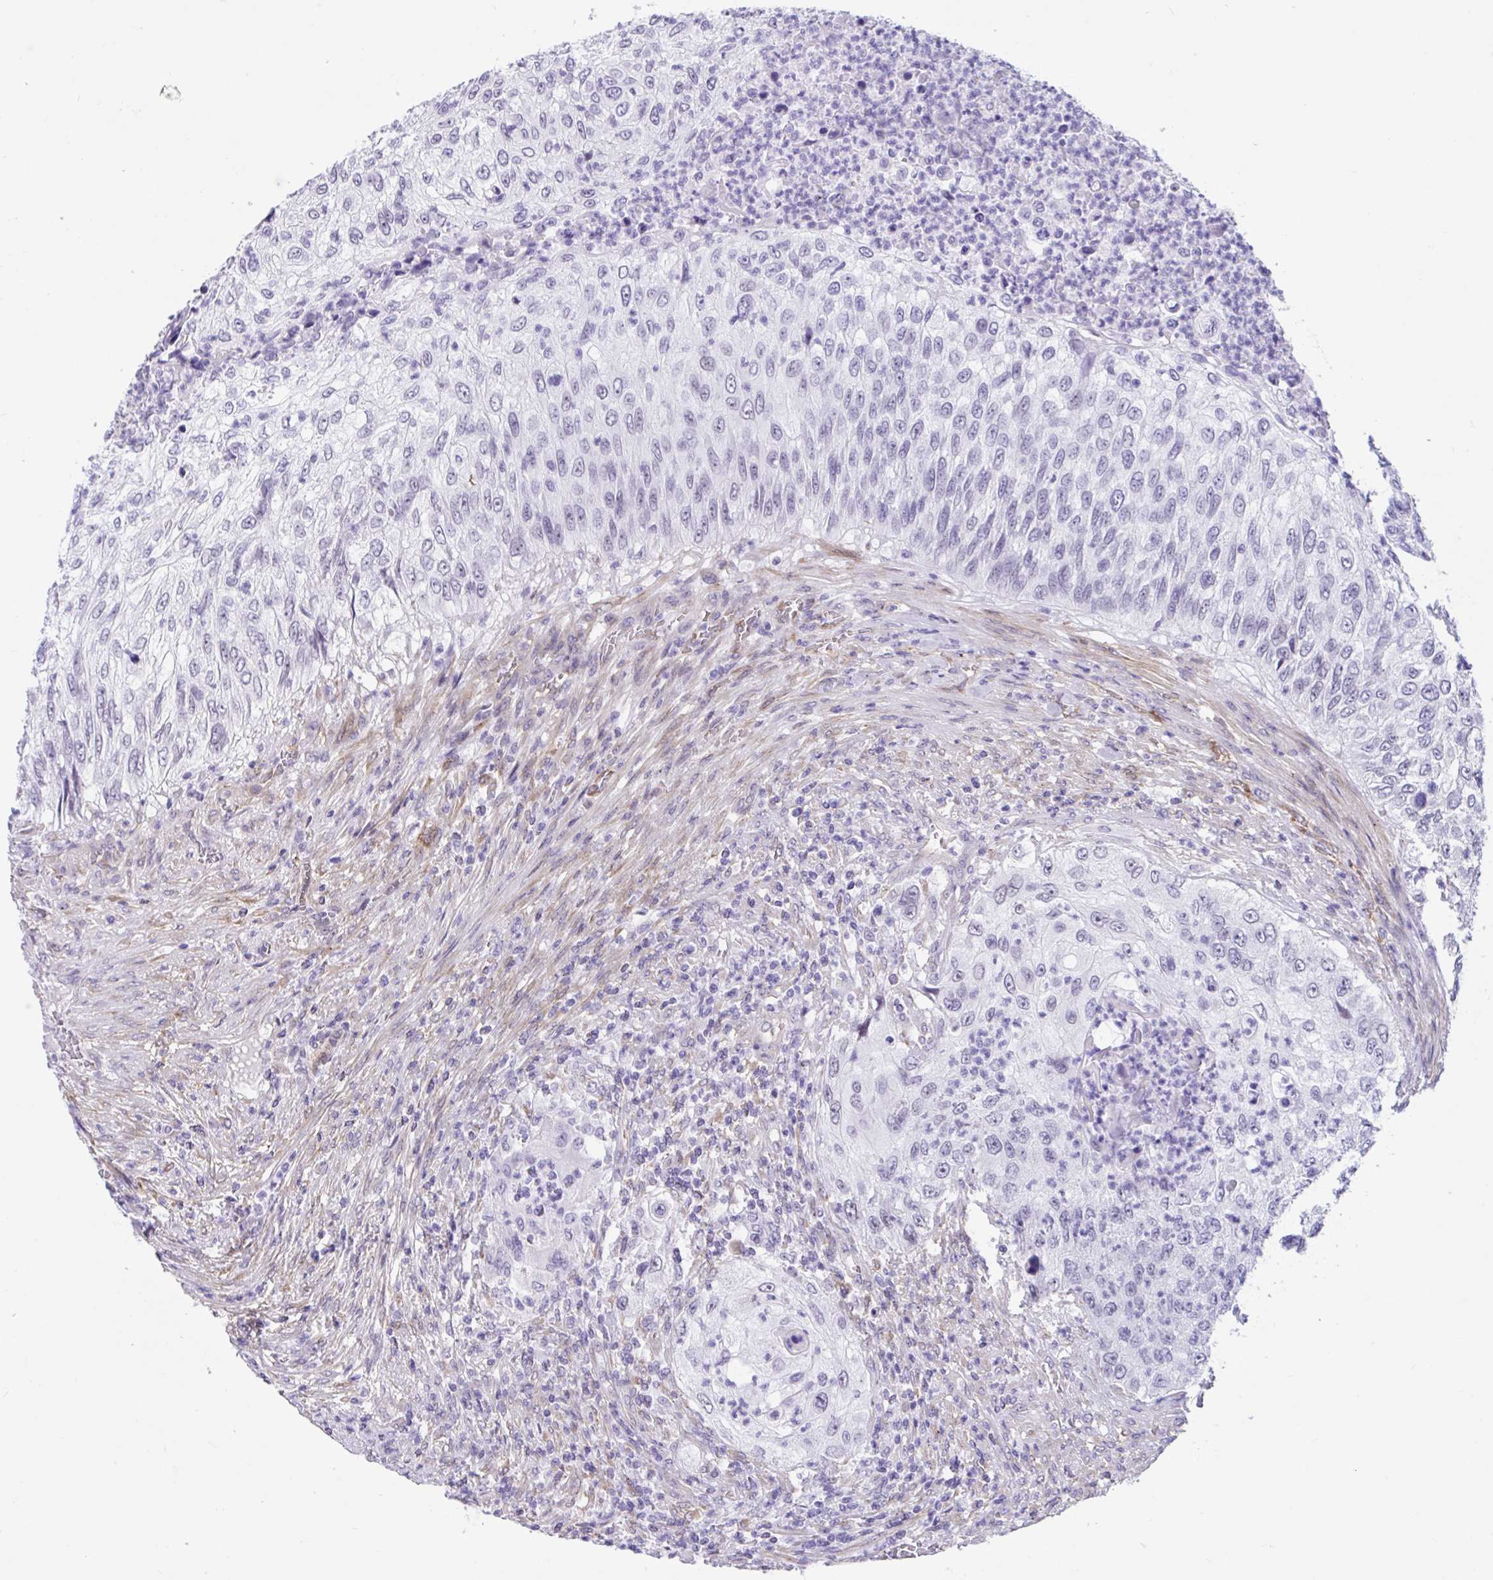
{"staining": {"intensity": "negative", "quantity": "none", "location": "none"}, "tissue": "urothelial cancer", "cell_type": "Tumor cells", "image_type": "cancer", "snomed": [{"axis": "morphology", "description": "Urothelial carcinoma, High grade"}, {"axis": "topography", "description": "Urinary bladder"}], "caption": "The image exhibits no significant staining in tumor cells of urothelial cancer. Brightfield microscopy of immunohistochemistry stained with DAB (brown) and hematoxylin (blue), captured at high magnification.", "gene": "EML1", "patient": {"sex": "female", "age": 60}}